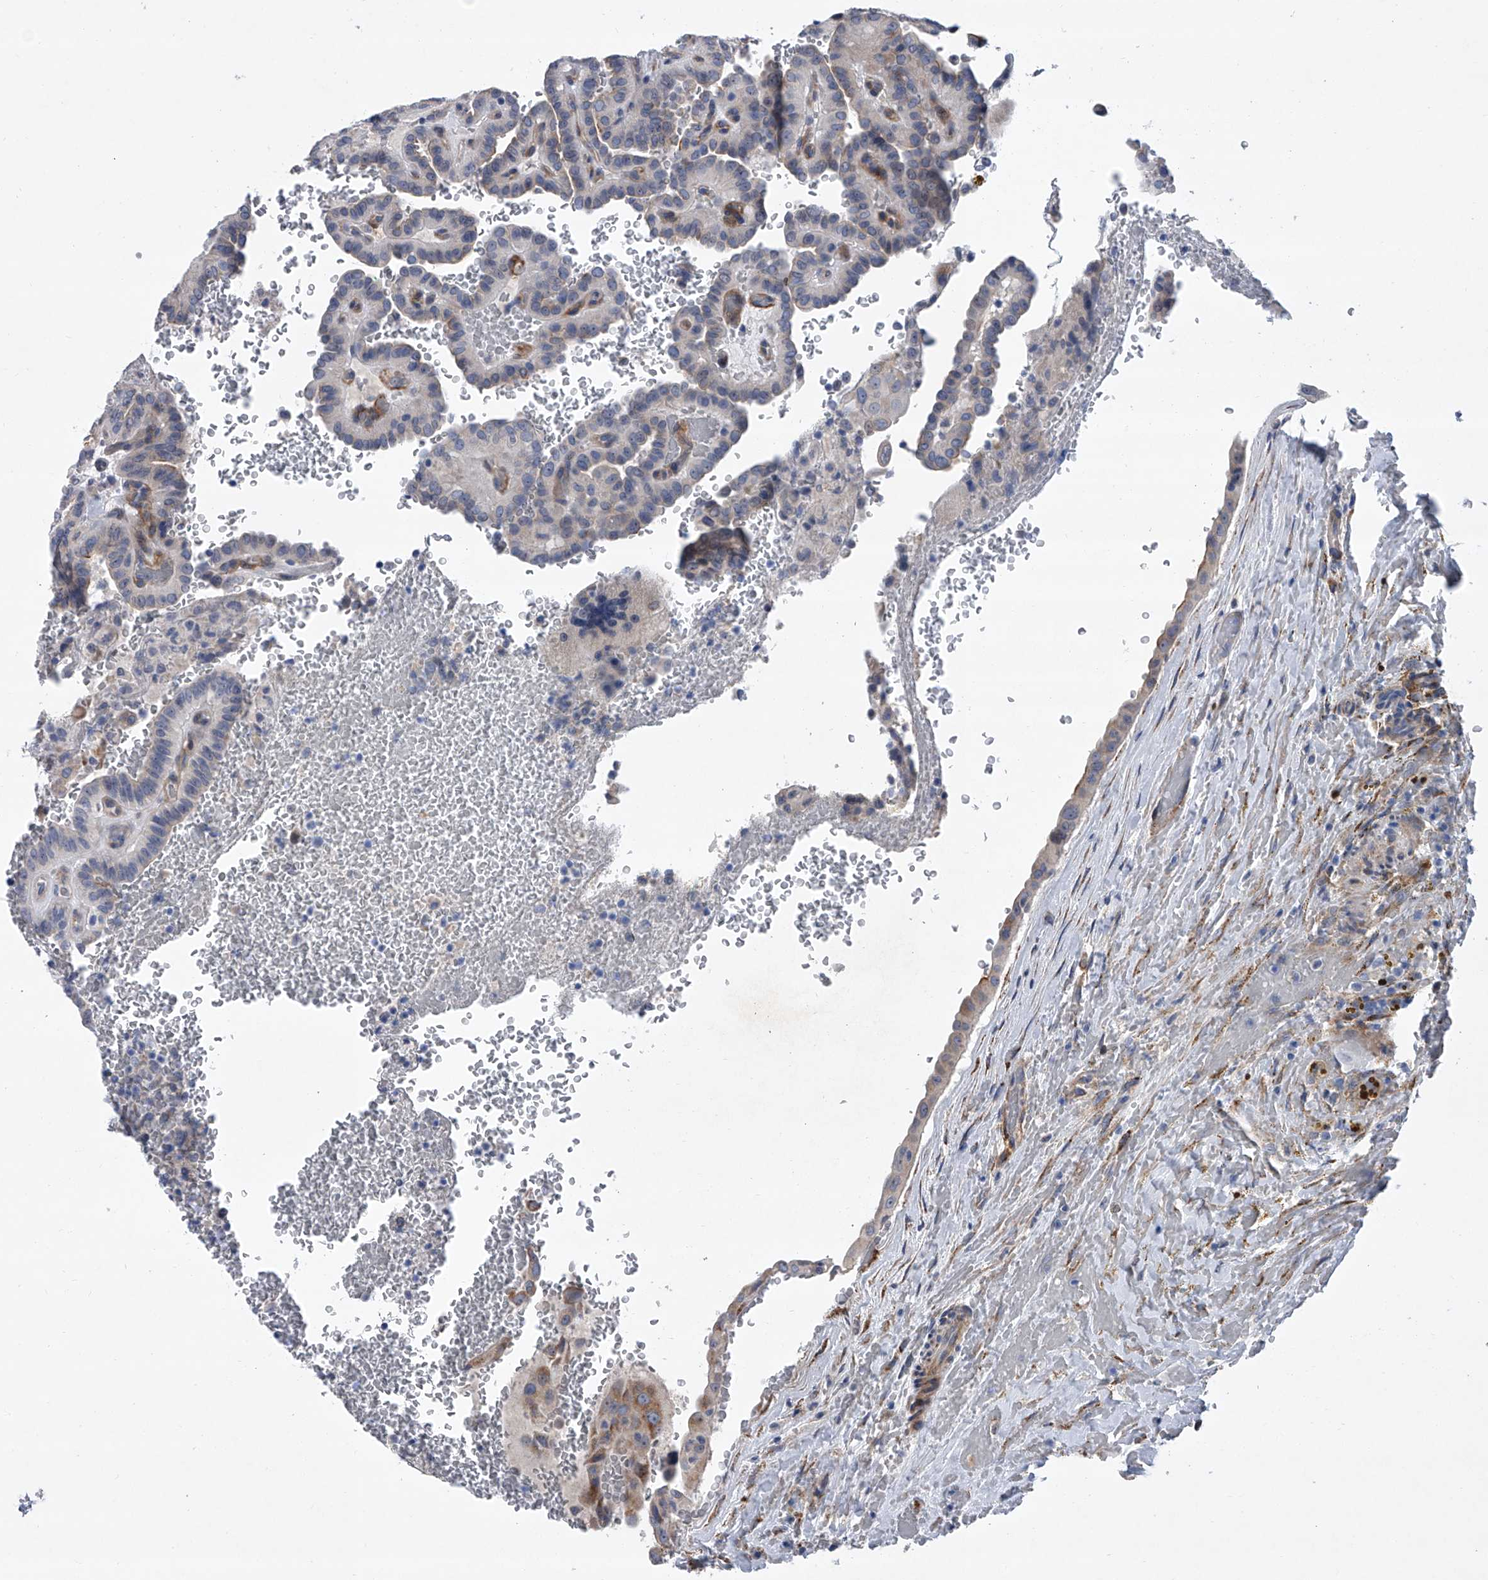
{"staining": {"intensity": "weak", "quantity": "<25%", "location": "cytoplasmic/membranous"}, "tissue": "thyroid cancer", "cell_type": "Tumor cells", "image_type": "cancer", "snomed": [{"axis": "morphology", "description": "Papillary adenocarcinoma, NOS"}, {"axis": "topography", "description": "Thyroid gland"}], "caption": "There is no significant staining in tumor cells of thyroid cancer. The staining was performed using DAB to visualize the protein expression in brown, while the nuclei were stained in blue with hematoxylin (Magnification: 20x).", "gene": "ALG14", "patient": {"sex": "male", "age": 77}}